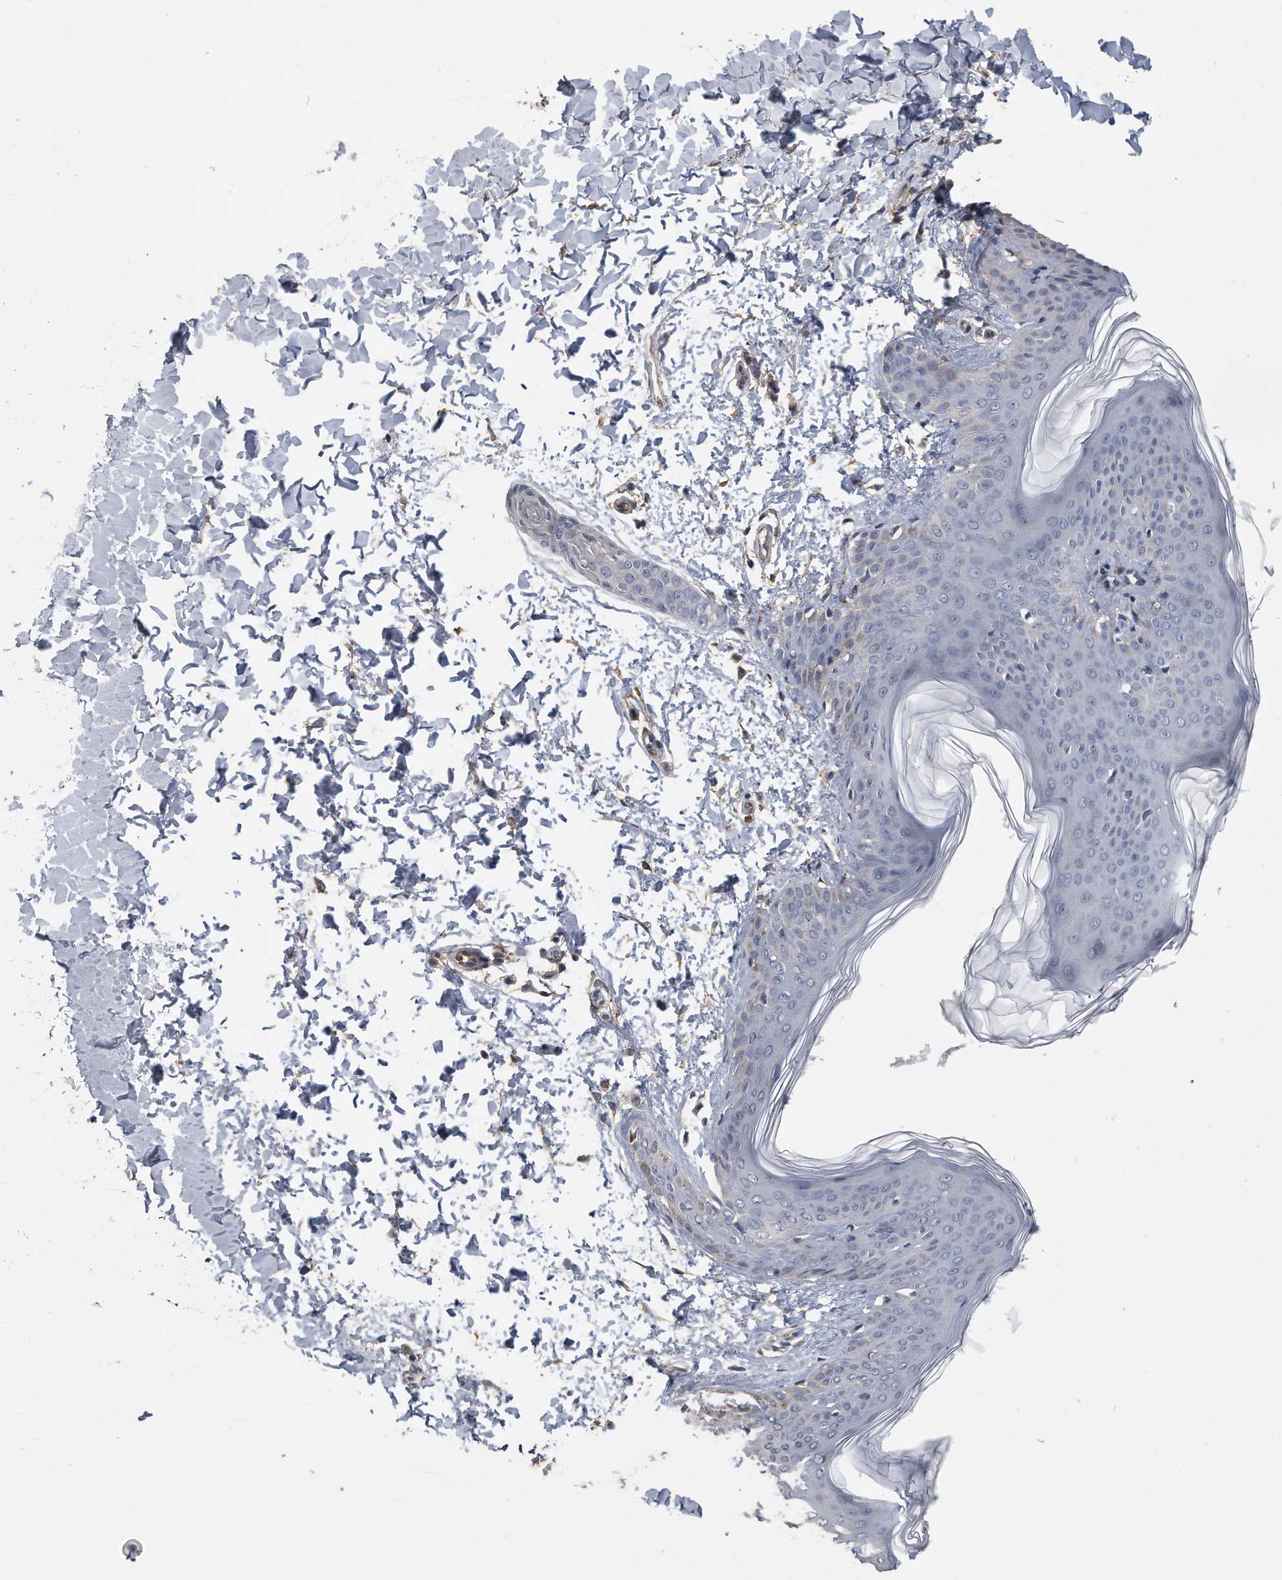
{"staining": {"intensity": "weak", "quantity": ">75%", "location": "cytoplasmic/membranous"}, "tissue": "skin", "cell_type": "Fibroblasts", "image_type": "normal", "snomed": [{"axis": "morphology", "description": "Normal tissue, NOS"}, {"axis": "topography", "description": "Skin"}], "caption": "Immunohistochemistry staining of unremarkable skin, which displays low levels of weak cytoplasmic/membranous positivity in about >75% of fibroblasts indicating weak cytoplasmic/membranous protein staining. The staining was performed using DAB (3,3'-diaminobenzidine) (brown) for protein detection and nuclei were counterstained in hematoxylin (blue).", "gene": "PCLO", "patient": {"sex": "female", "age": 17}}